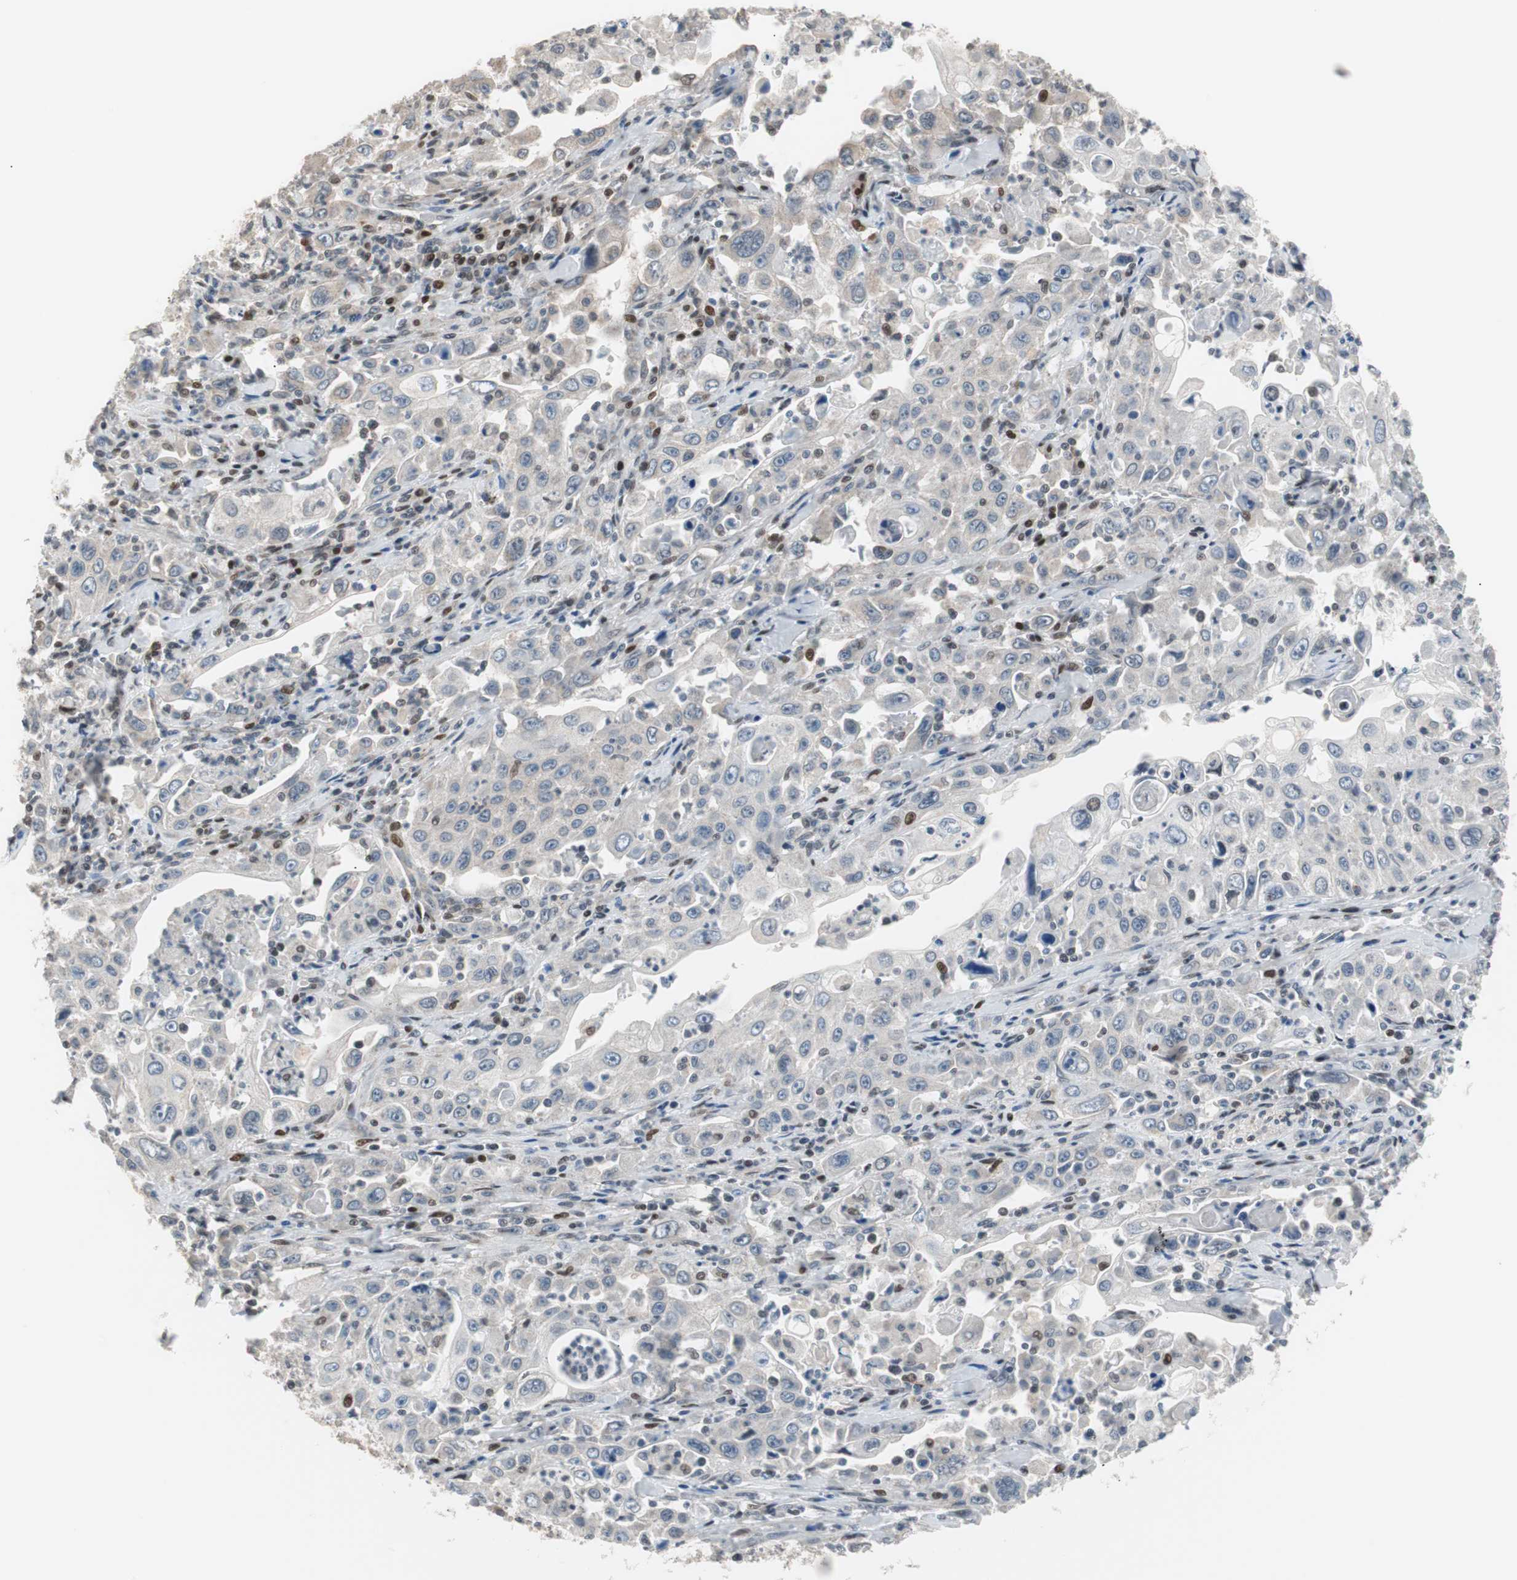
{"staining": {"intensity": "negative", "quantity": "none", "location": "none"}, "tissue": "pancreatic cancer", "cell_type": "Tumor cells", "image_type": "cancer", "snomed": [{"axis": "morphology", "description": "Adenocarcinoma, NOS"}, {"axis": "topography", "description": "Pancreas"}], "caption": "DAB immunohistochemical staining of human pancreatic adenocarcinoma shows no significant expression in tumor cells. (Brightfield microscopy of DAB immunohistochemistry at high magnification).", "gene": "POLH", "patient": {"sex": "male", "age": 70}}